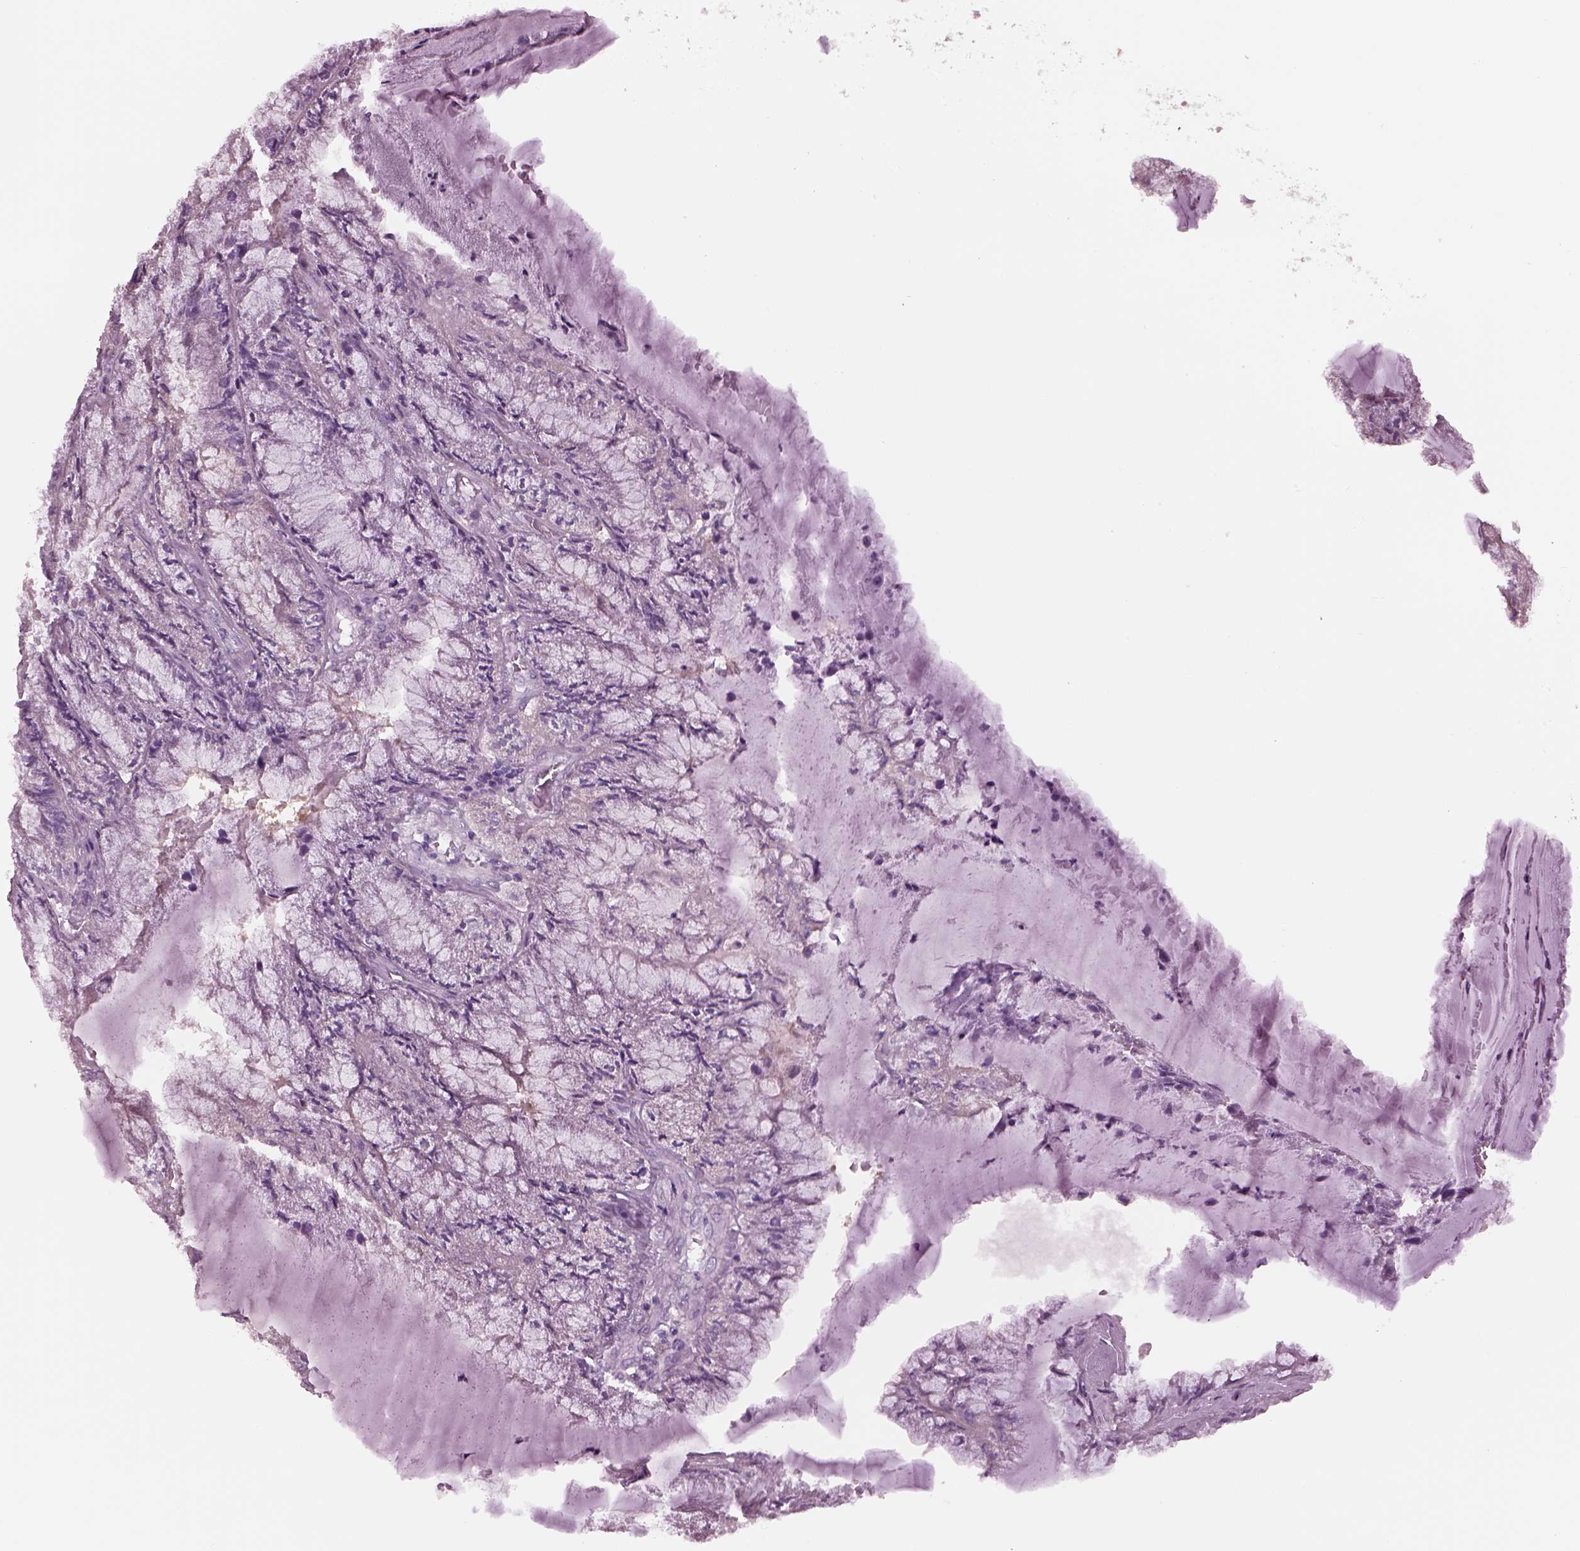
{"staining": {"intensity": "negative", "quantity": "none", "location": "none"}, "tissue": "endometrial cancer", "cell_type": "Tumor cells", "image_type": "cancer", "snomed": [{"axis": "morphology", "description": "Carcinoma, NOS"}, {"axis": "topography", "description": "Endometrium"}], "caption": "Protein analysis of endometrial cancer (carcinoma) demonstrates no significant positivity in tumor cells.", "gene": "SHTN1", "patient": {"sex": "female", "age": 62}}